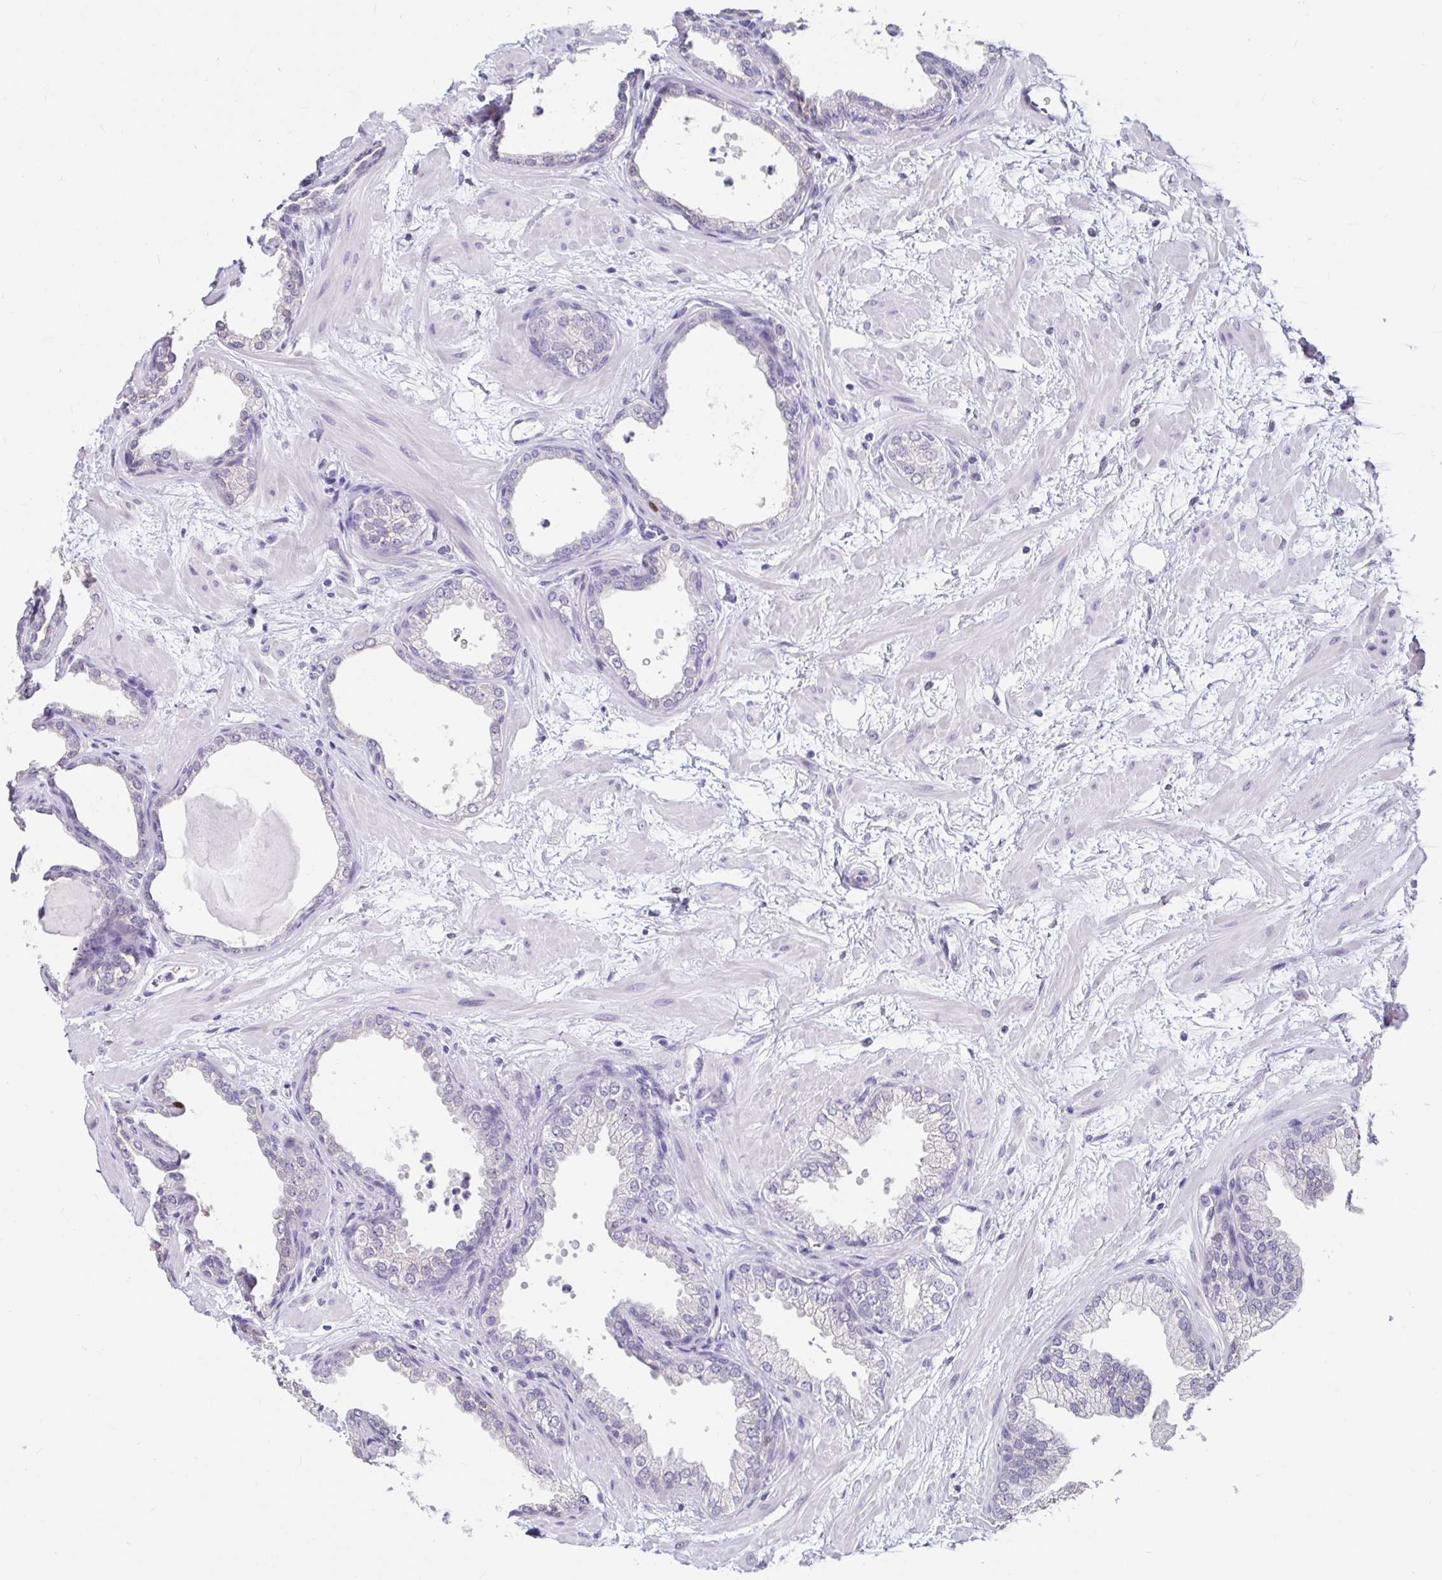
{"staining": {"intensity": "negative", "quantity": "none", "location": "none"}, "tissue": "prostate", "cell_type": "Glandular cells", "image_type": "normal", "snomed": [{"axis": "morphology", "description": "Normal tissue, NOS"}, {"axis": "topography", "description": "Prostate"}], "caption": "This is an IHC image of benign human prostate. There is no expression in glandular cells.", "gene": "ANLN", "patient": {"sex": "male", "age": 37}}